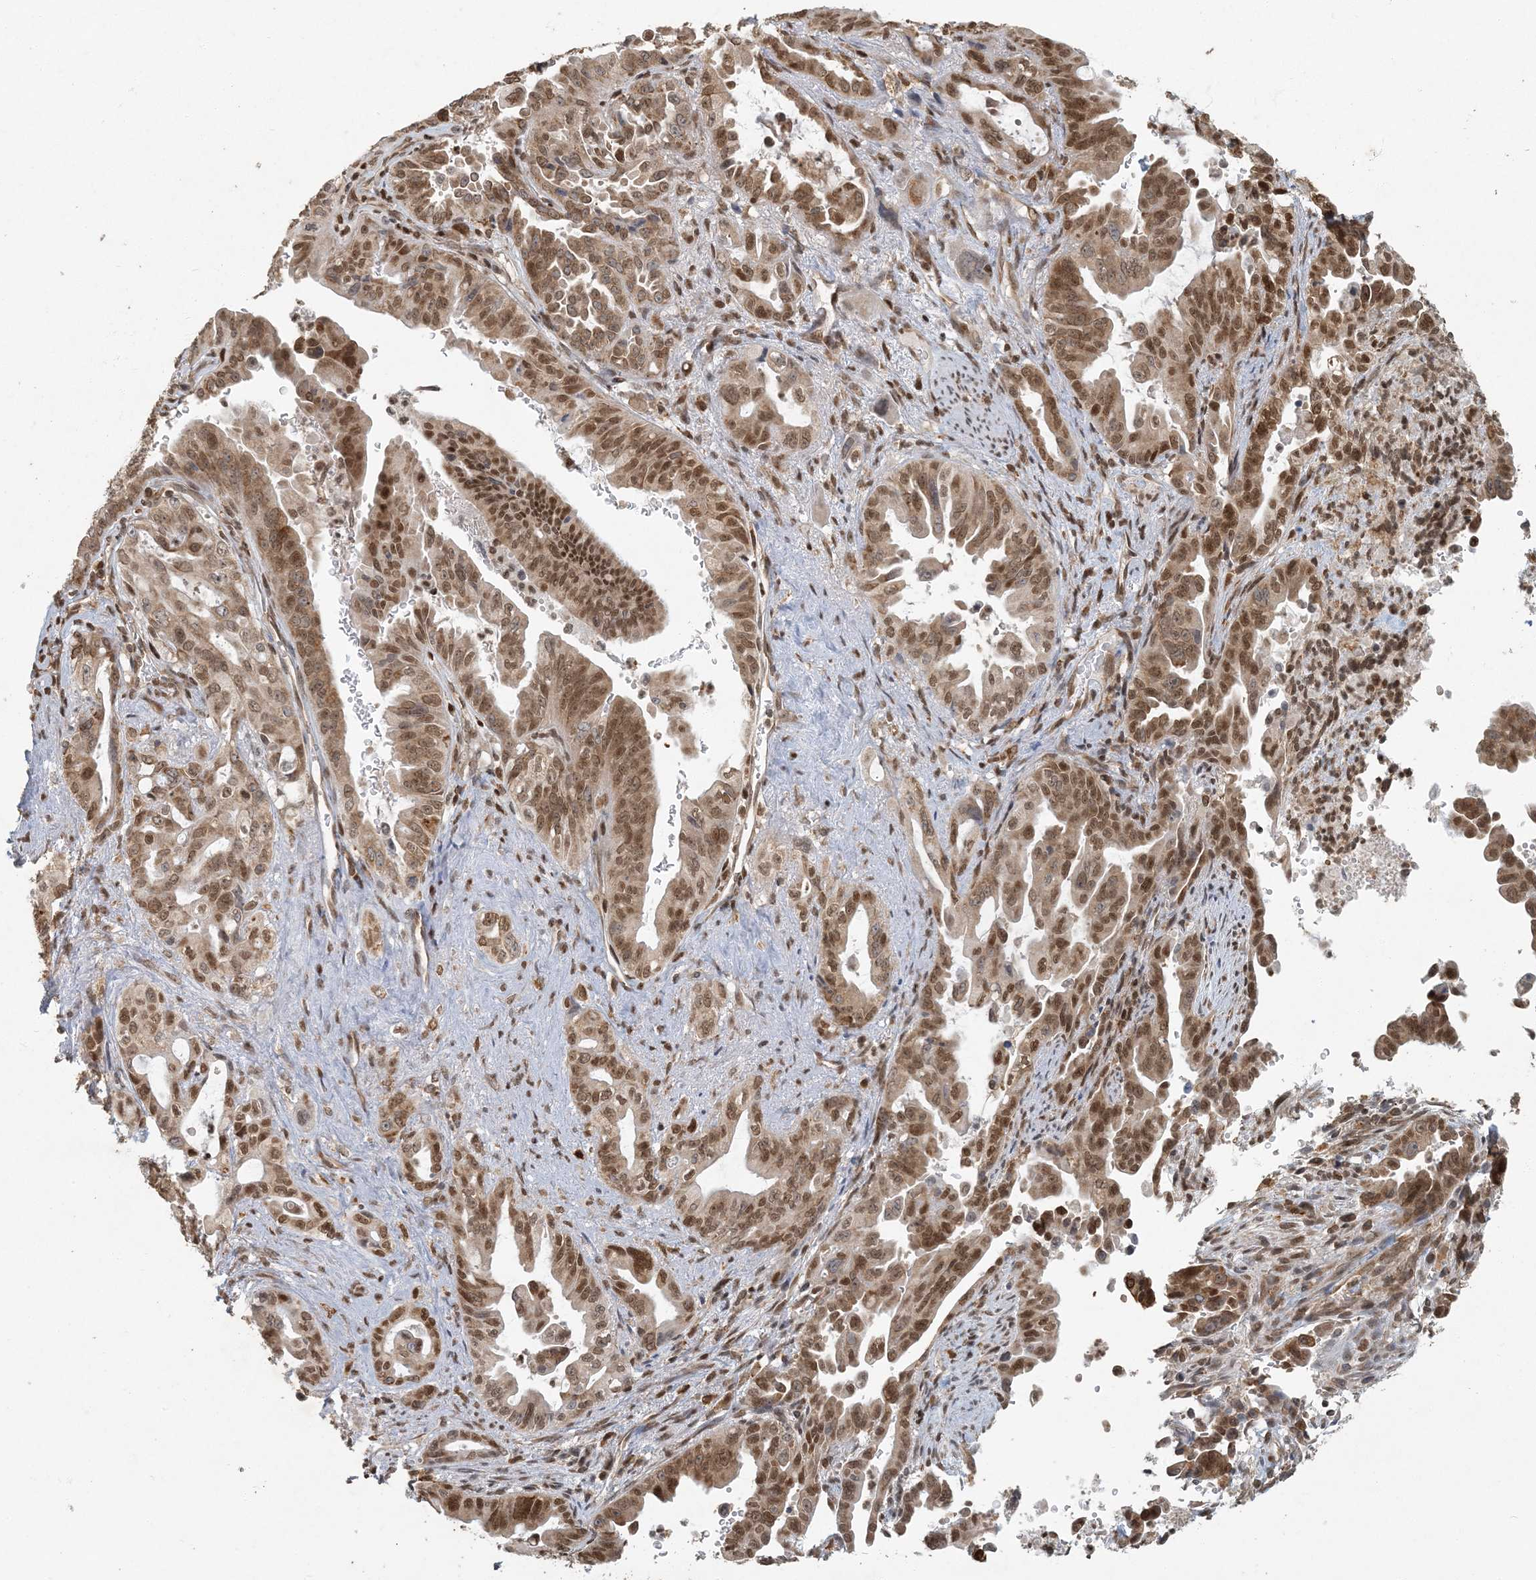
{"staining": {"intensity": "strong", "quantity": ">75%", "location": "nuclear"}, "tissue": "pancreatic cancer", "cell_type": "Tumor cells", "image_type": "cancer", "snomed": [{"axis": "morphology", "description": "Adenocarcinoma, NOS"}, {"axis": "topography", "description": "Pancreas"}], "caption": "Strong nuclear protein positivity is present in approximately >75% of tumor cells in pancreatic cancer (adenocarcinoma).", "gene": "AK9", "patient": {"sex": "male", "age": 70}}